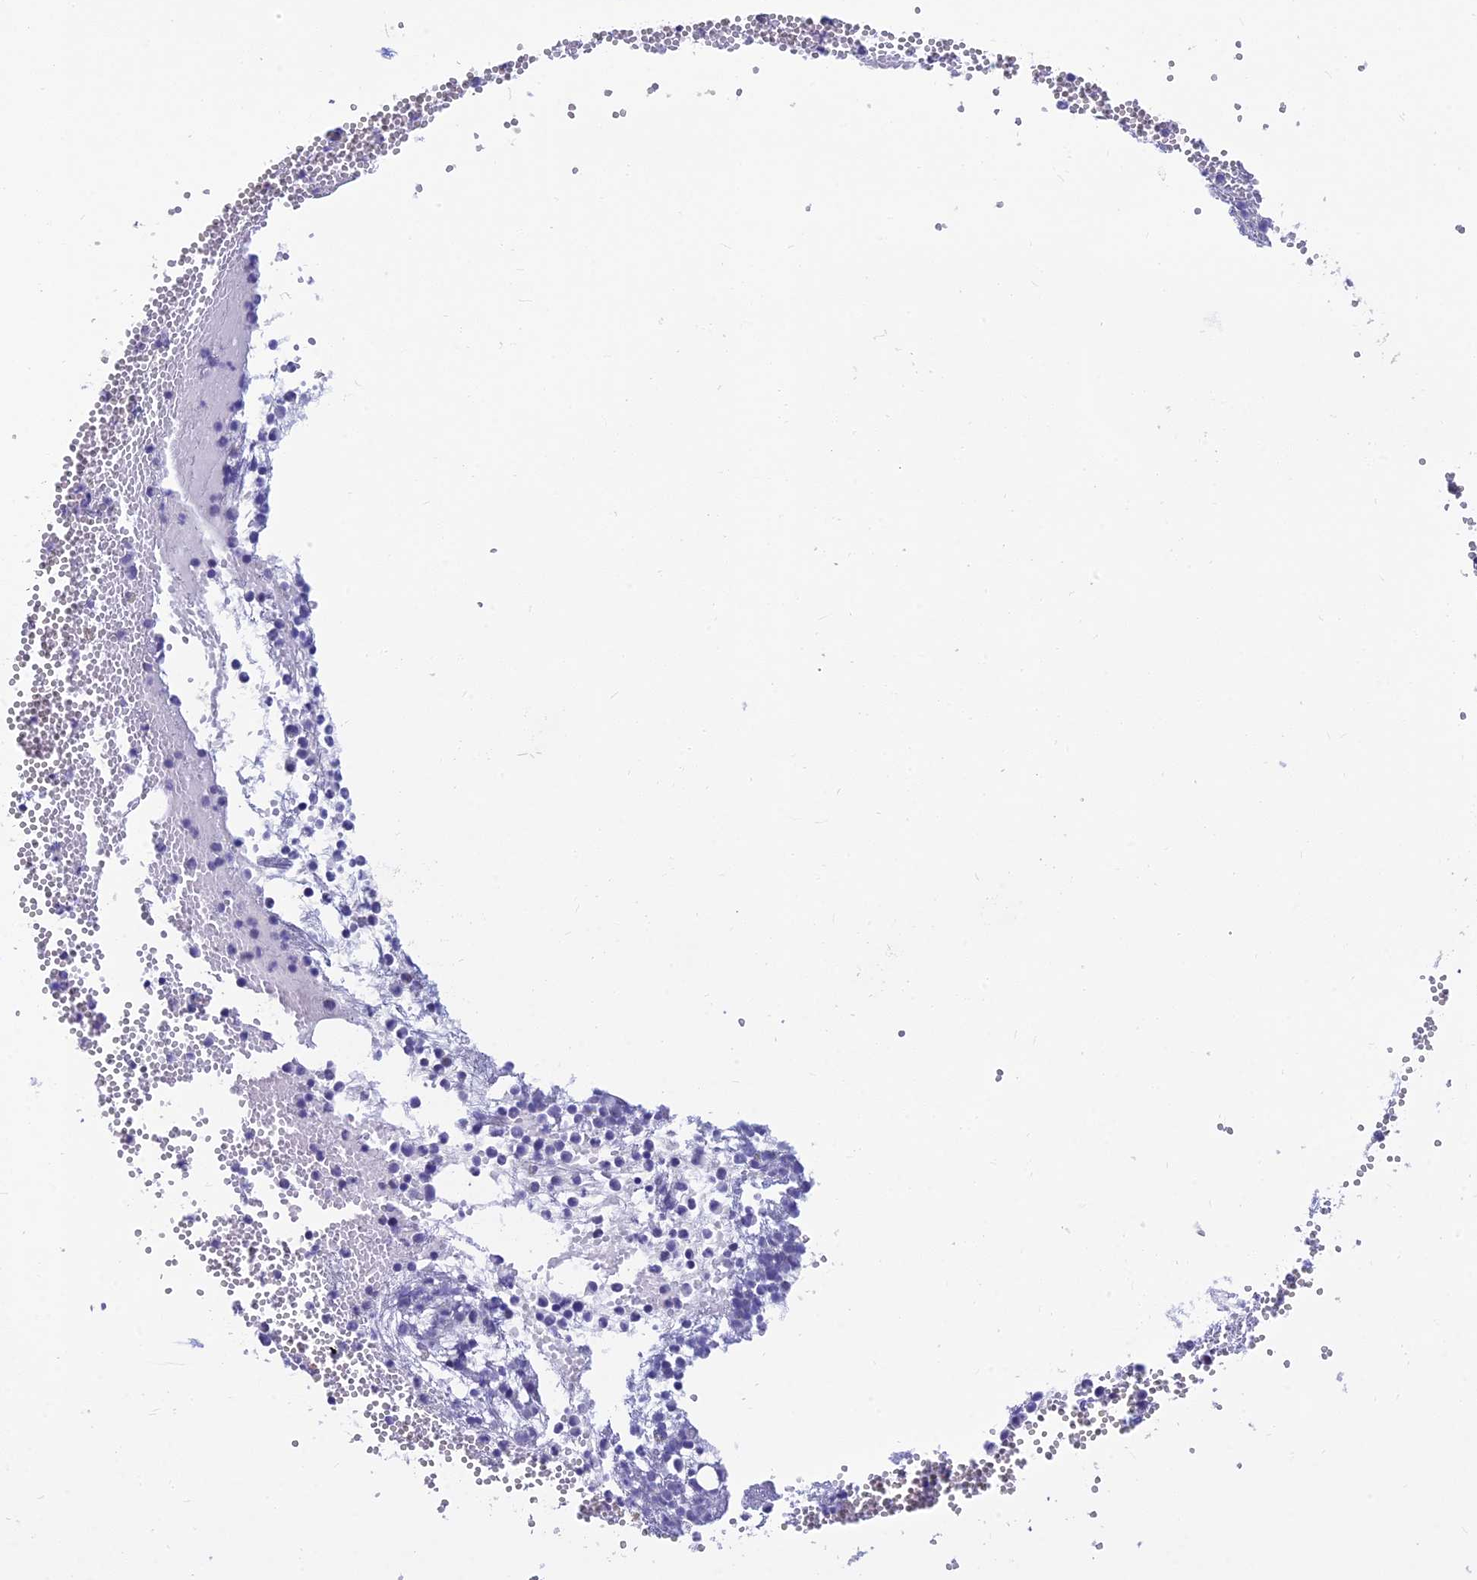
{"staining": {"intensity": "negative", "quantity": "none", "location": "none"}, "tissue": "bone marrow", "cell_type": "Hematopoietic cells", "image_type": "normal", "snomed": [{"axis": "morphology", "description": "Normal tissue, NOS"}, {"axis": "topography", "description": "Bone marrow"}], "caption": "A high-resolution photomicrograph shows immunohistochemistry (IHC) staining of unremarkable bone marrow, which exhibits no significant positivity in hematopoietic cells. (Immunohistochemistry, brightfield microscopy, high magnification).", "gene": "CLK4", "patient": {"sex": "female", "age": 77}}